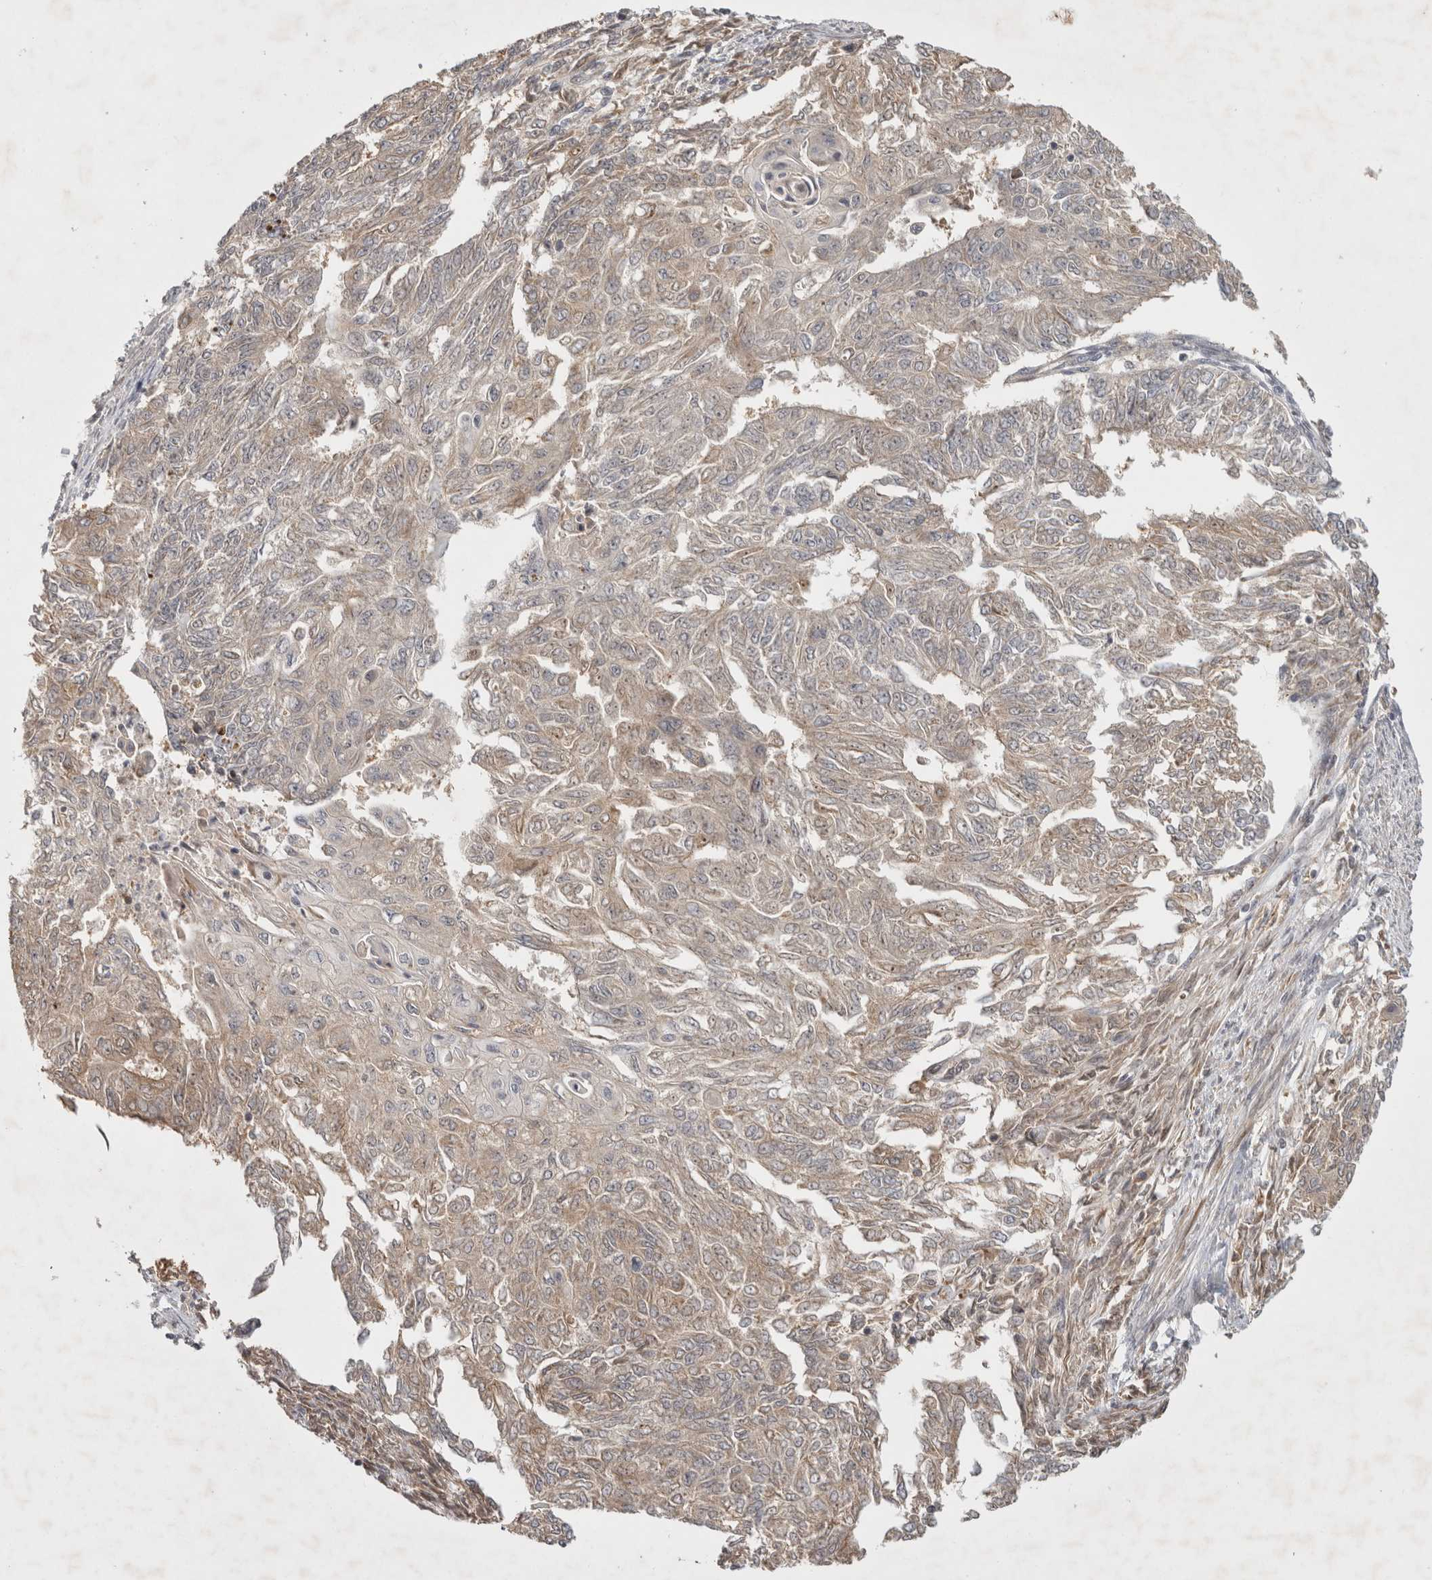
{"staining": {"intensity": "weak", "quantity": ">75%", "location": "cytoplasmic/membranous"}, "tissue": "endometrial cancer", "cell_type": "Tumor cells", "image_type": "cancer", "snomed": [{"axis": "morphology", "description": "Adenocarcinoma, NOS"}, {"axis": "topography", "description": "Endometrium"}], "caption": "Tumor cells show weak cytoplasmic/membranous staining in about >75% of cells in endometrial adenocarcinoma. The staining was performed using DAB (3,3'-diaminobenzidine) to visualize the protein expression in brown, while the nuclei were stained in blue with hematoxylin (Magnification: 20x).", "gene": "ZNF318", "patient": {"sex": "female", "age": 32}}